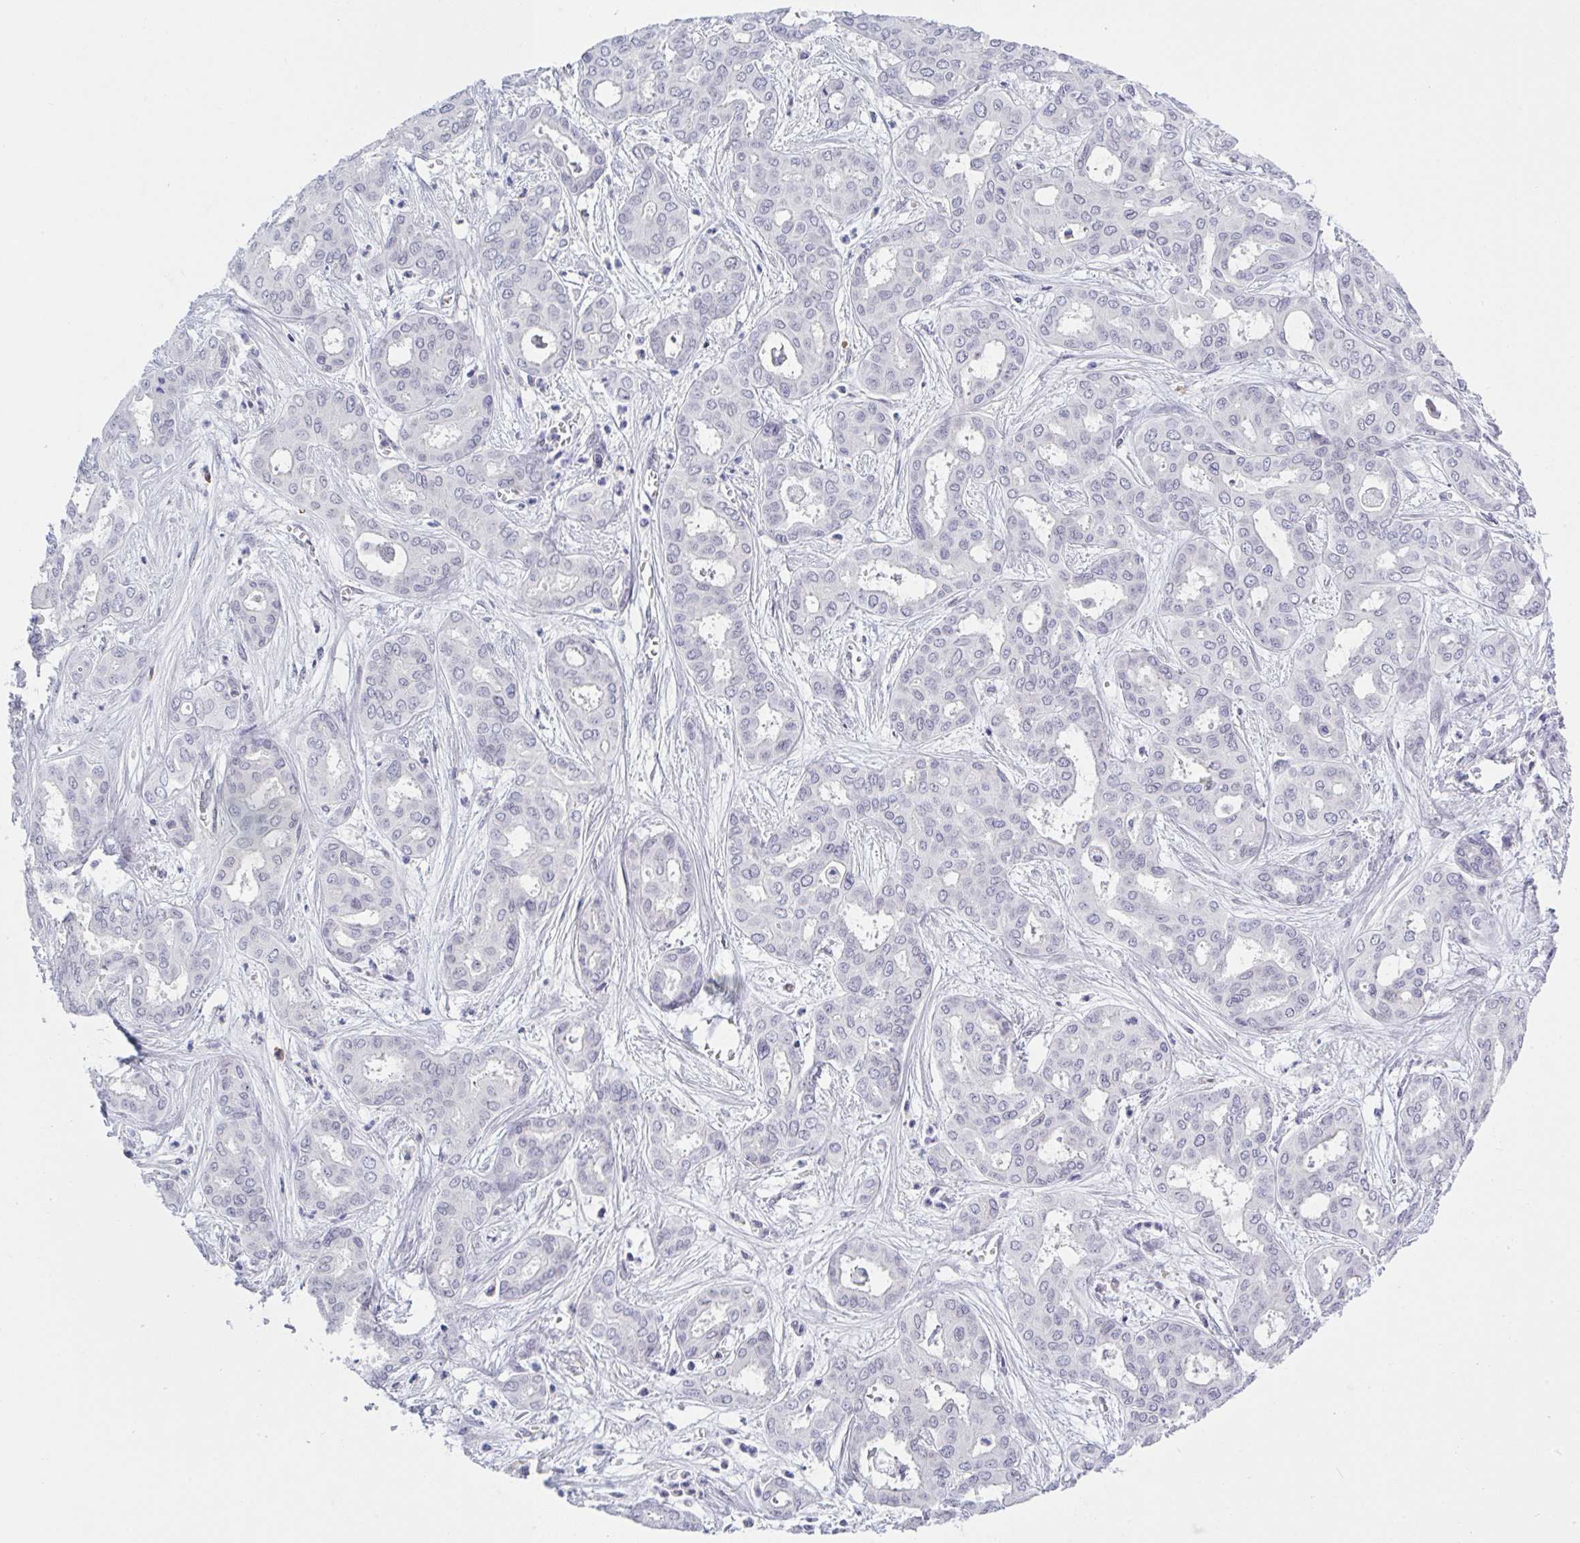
{"staining": {"intensity": "negative", "quantity": "none", "location": "none"}, "tissue": "liver cancer", "cell_type": "Tumor cells", "image_type": "cancer", "snomed": [{"axis": "morphology", "description": "Cholangiocarcinoma"}, {"axis": "topography", "description": "Liver"}], "caption": "Liver cholangiocarcinoma was stained to show a protein in brown. There is no significant expression in tumor cells. (Stains: DAB IHC with hematoxylin counter stain, Microscopy: brightfield microscopy at high magnification).", "gene": "MFSD4A", "patient": {"sex": "female", "age": 64}}